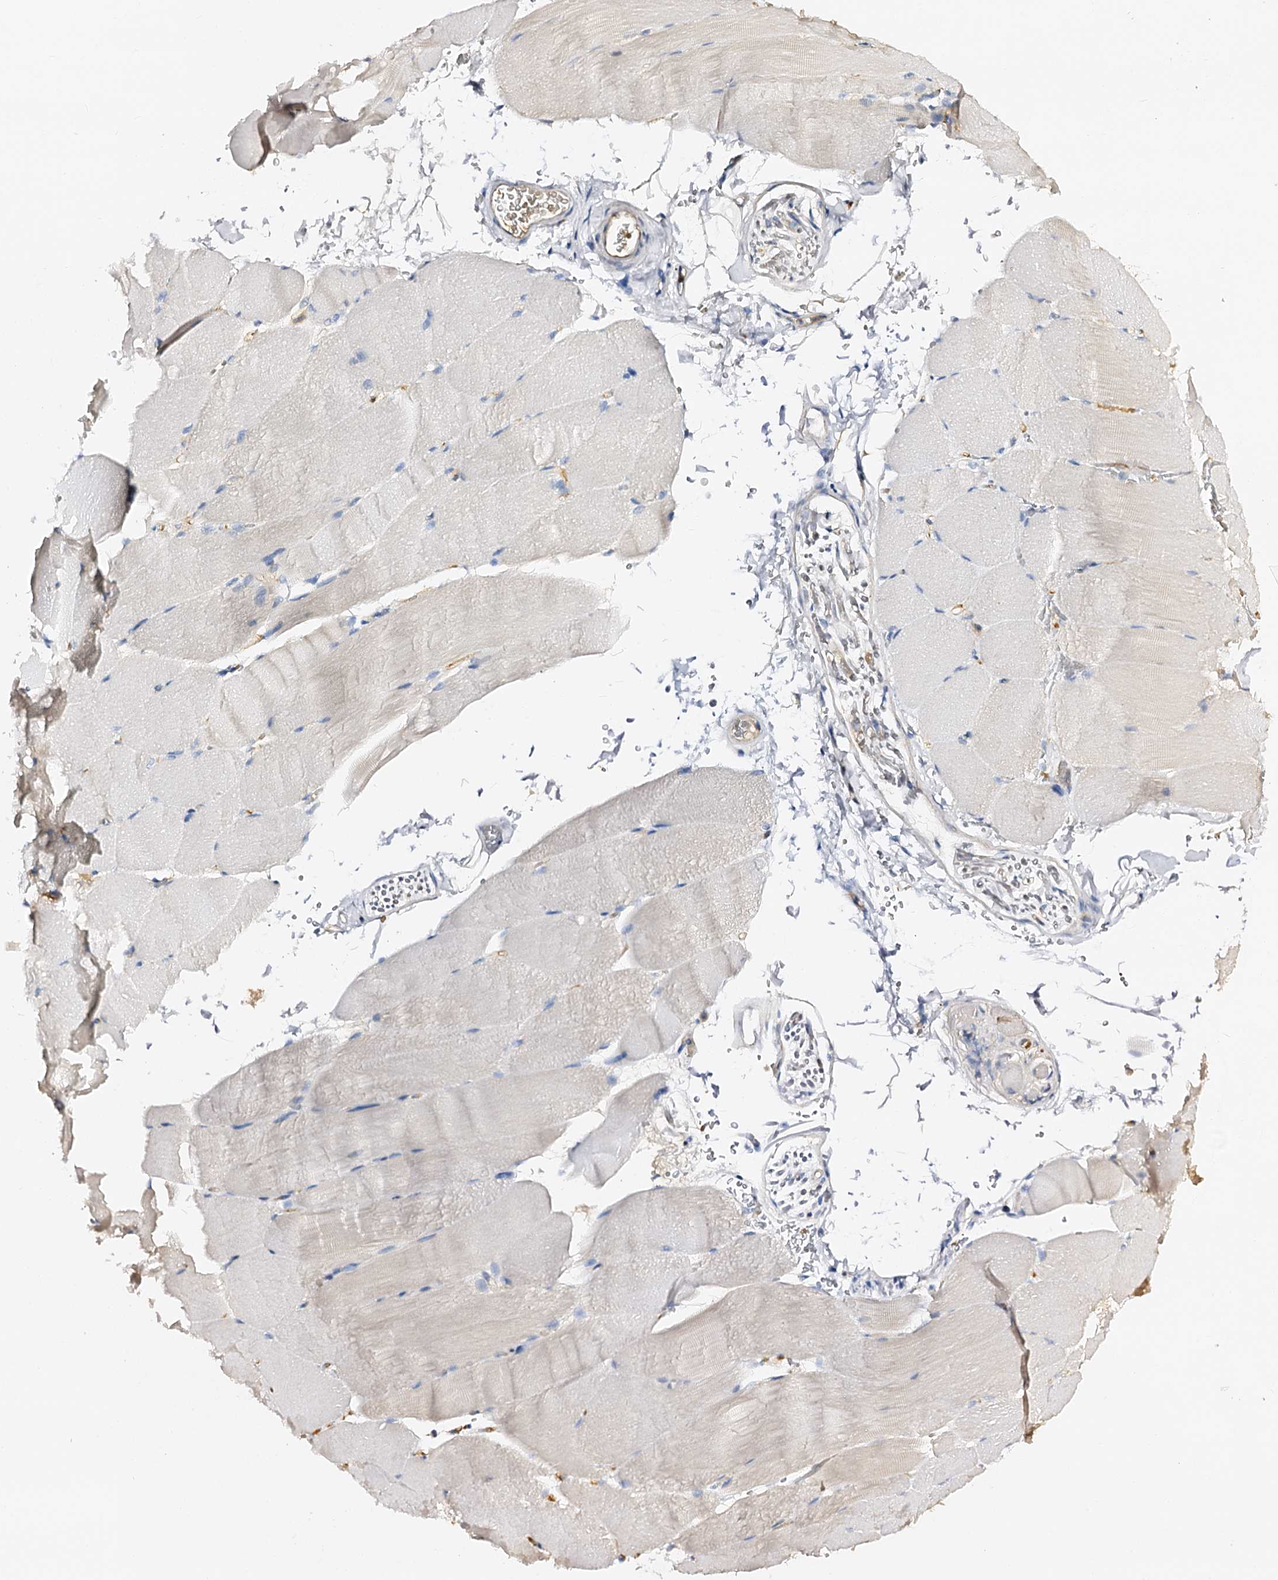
{"staining": {"intensity": "negative", "quantity": "none", "location": "none"}, "tissue": "skeletal muscle", "cell_type": "Myocytes", "image_type": "normal", "snomed": [{"axis": "morphology", "description": "Normal tissue, NOS"}, {"axis": "topography", "description": "Skeletal muscle"}, {"axis": "topography", "description": "Parathyroid gland"}], "caption": "This histopathology image is of benign skeletal muscle stained with immunohistochemistry to label a protein in brown with the nuclei are counter-stained blue. There is no expression in myocytes.", "gene": "CSKMT", "patient": {"sex": "female", "age": 37}}